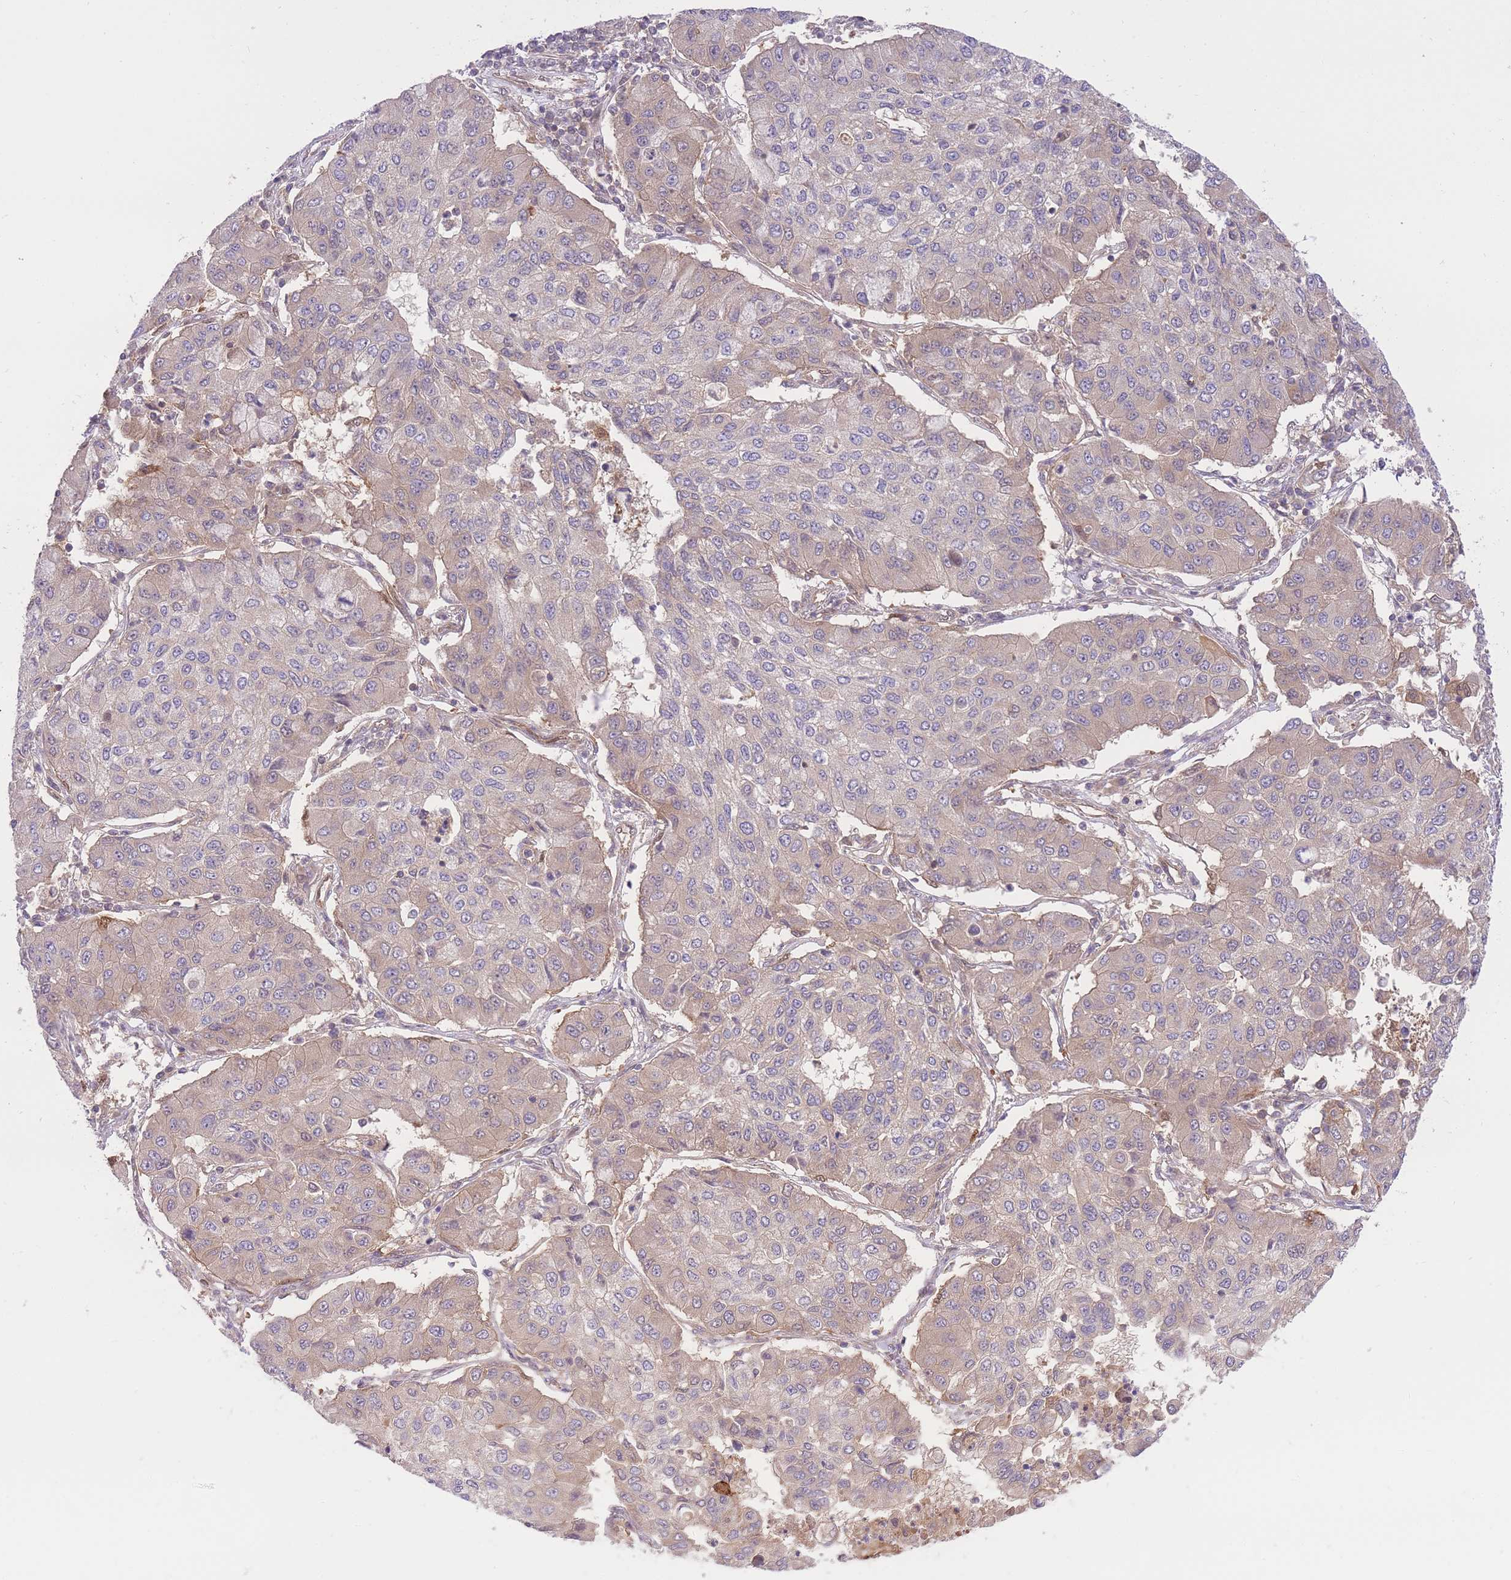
{"staining": {"intensity": "weak", "quantity": "25%-75%", "location": "cytoplasmic/membranous"}, "tissue": "lung cancer", "cell_type": "Tumor cells", "image_type": "cancer", "snomed": [{"axis": "morphology", "description": "Squamous cell carcinoma, NOS"}, {"axis": "topography", "description": "Lung"}], "caption": "About 25%-75% of tumor cells in human lung cancer display weak cytoplasmic/membranous protein staining as visualized by brown immunohistochemical staining.", "gene": "PREP", "patient": {"sex": "male", "age": 74}}